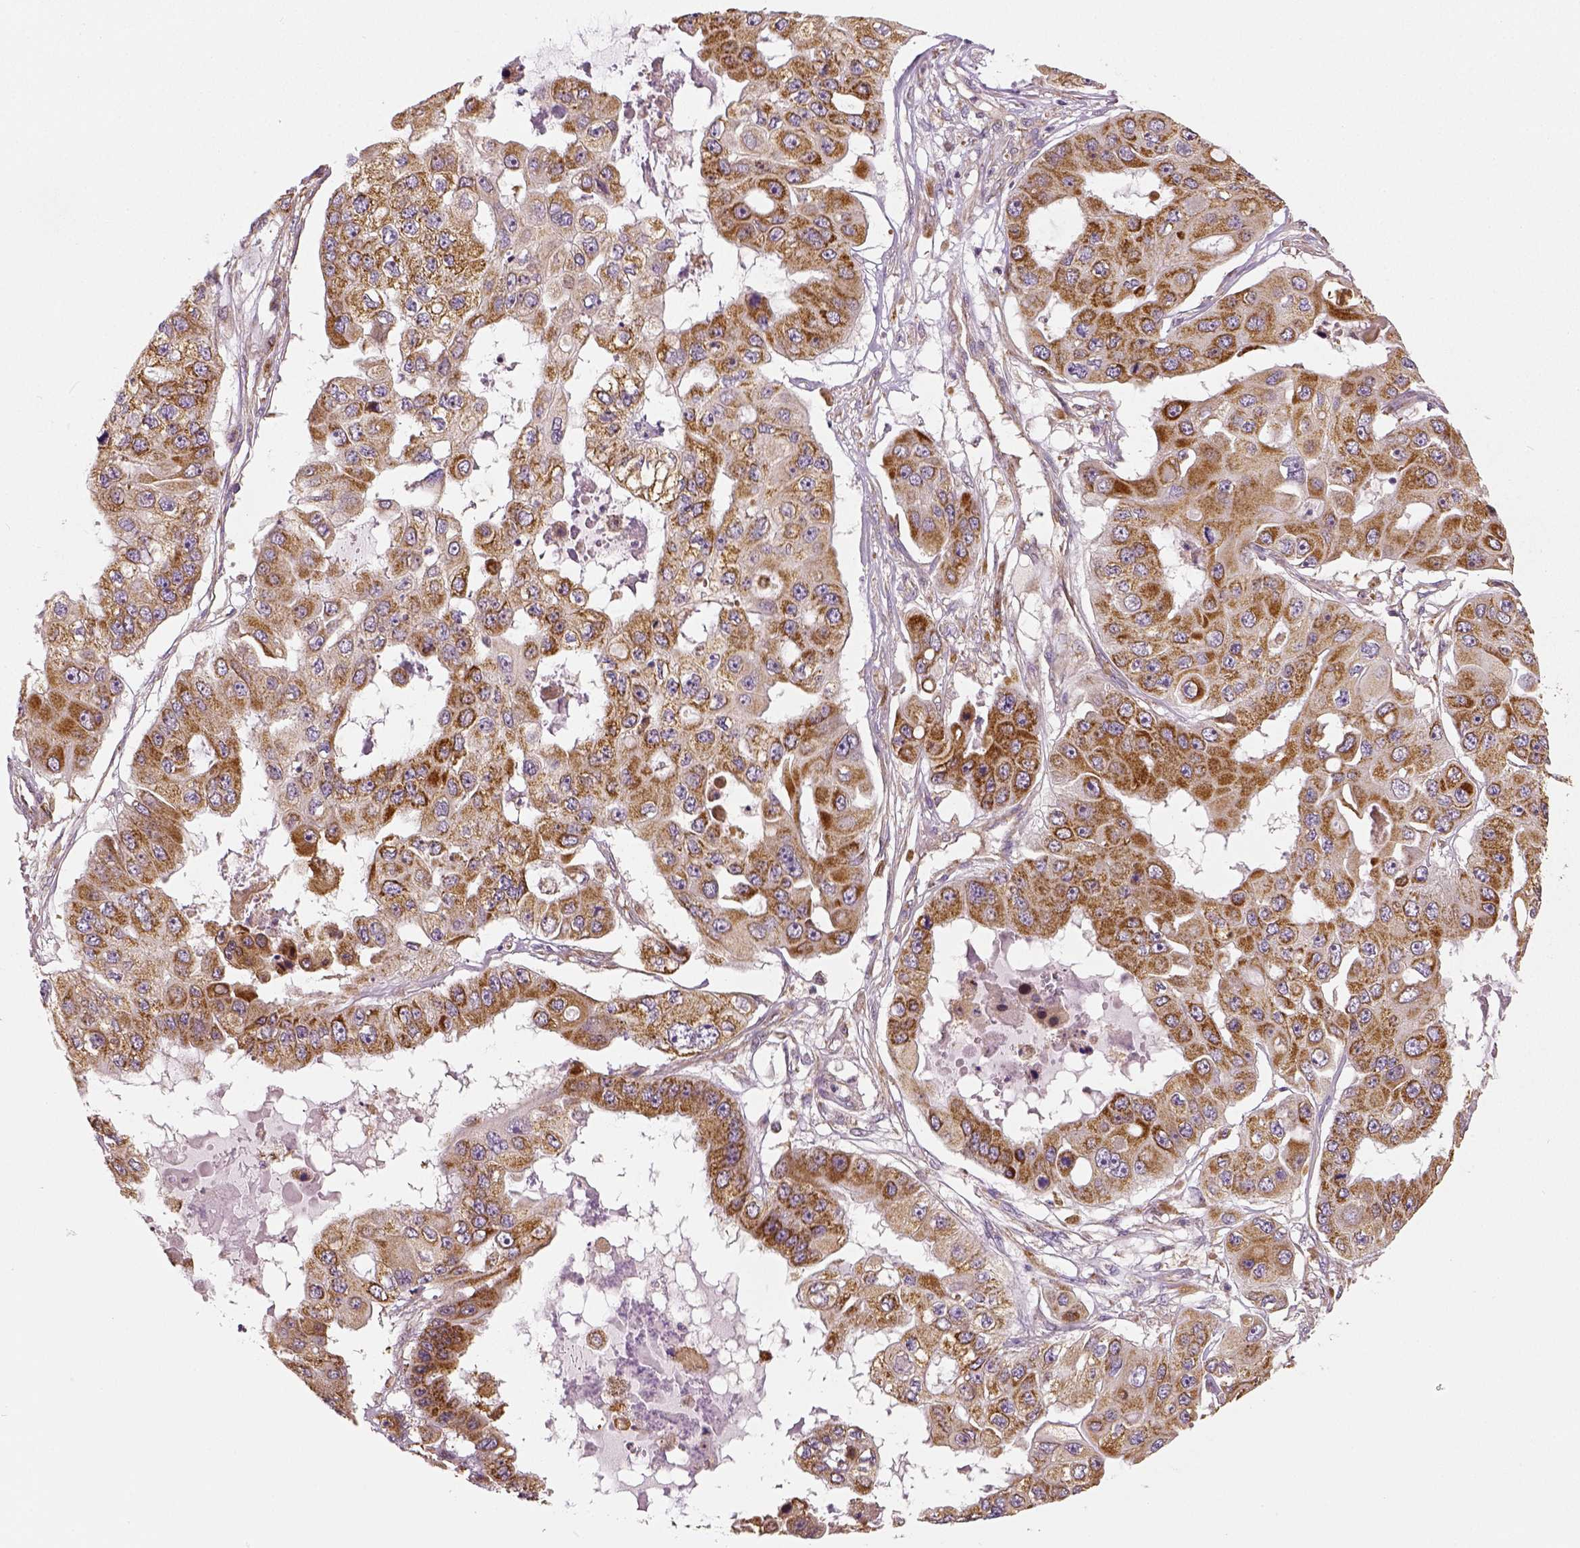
{"staining": {"intensity": "moderate", "quantity": ">75%", "location": "cytoplasmic/membranous"}, "tissue": "ovarian cancer", "cell_type": "Tumor cells", "image_type": "cancer", "snomed": [{"axis": "morphology", "description": "Cystadenocarcinoma, serous, NOS"}, {"axis": "topography", "description": "Ovary"}], "caption": "A brown stain labels moderate cytoplasmic/membranous expression of a protein in ovarian cancer (serous cystadenocarcinoma) tumor cells.", "gene": "PGAM5", "patient": {"sex": "female", "age": 56}}